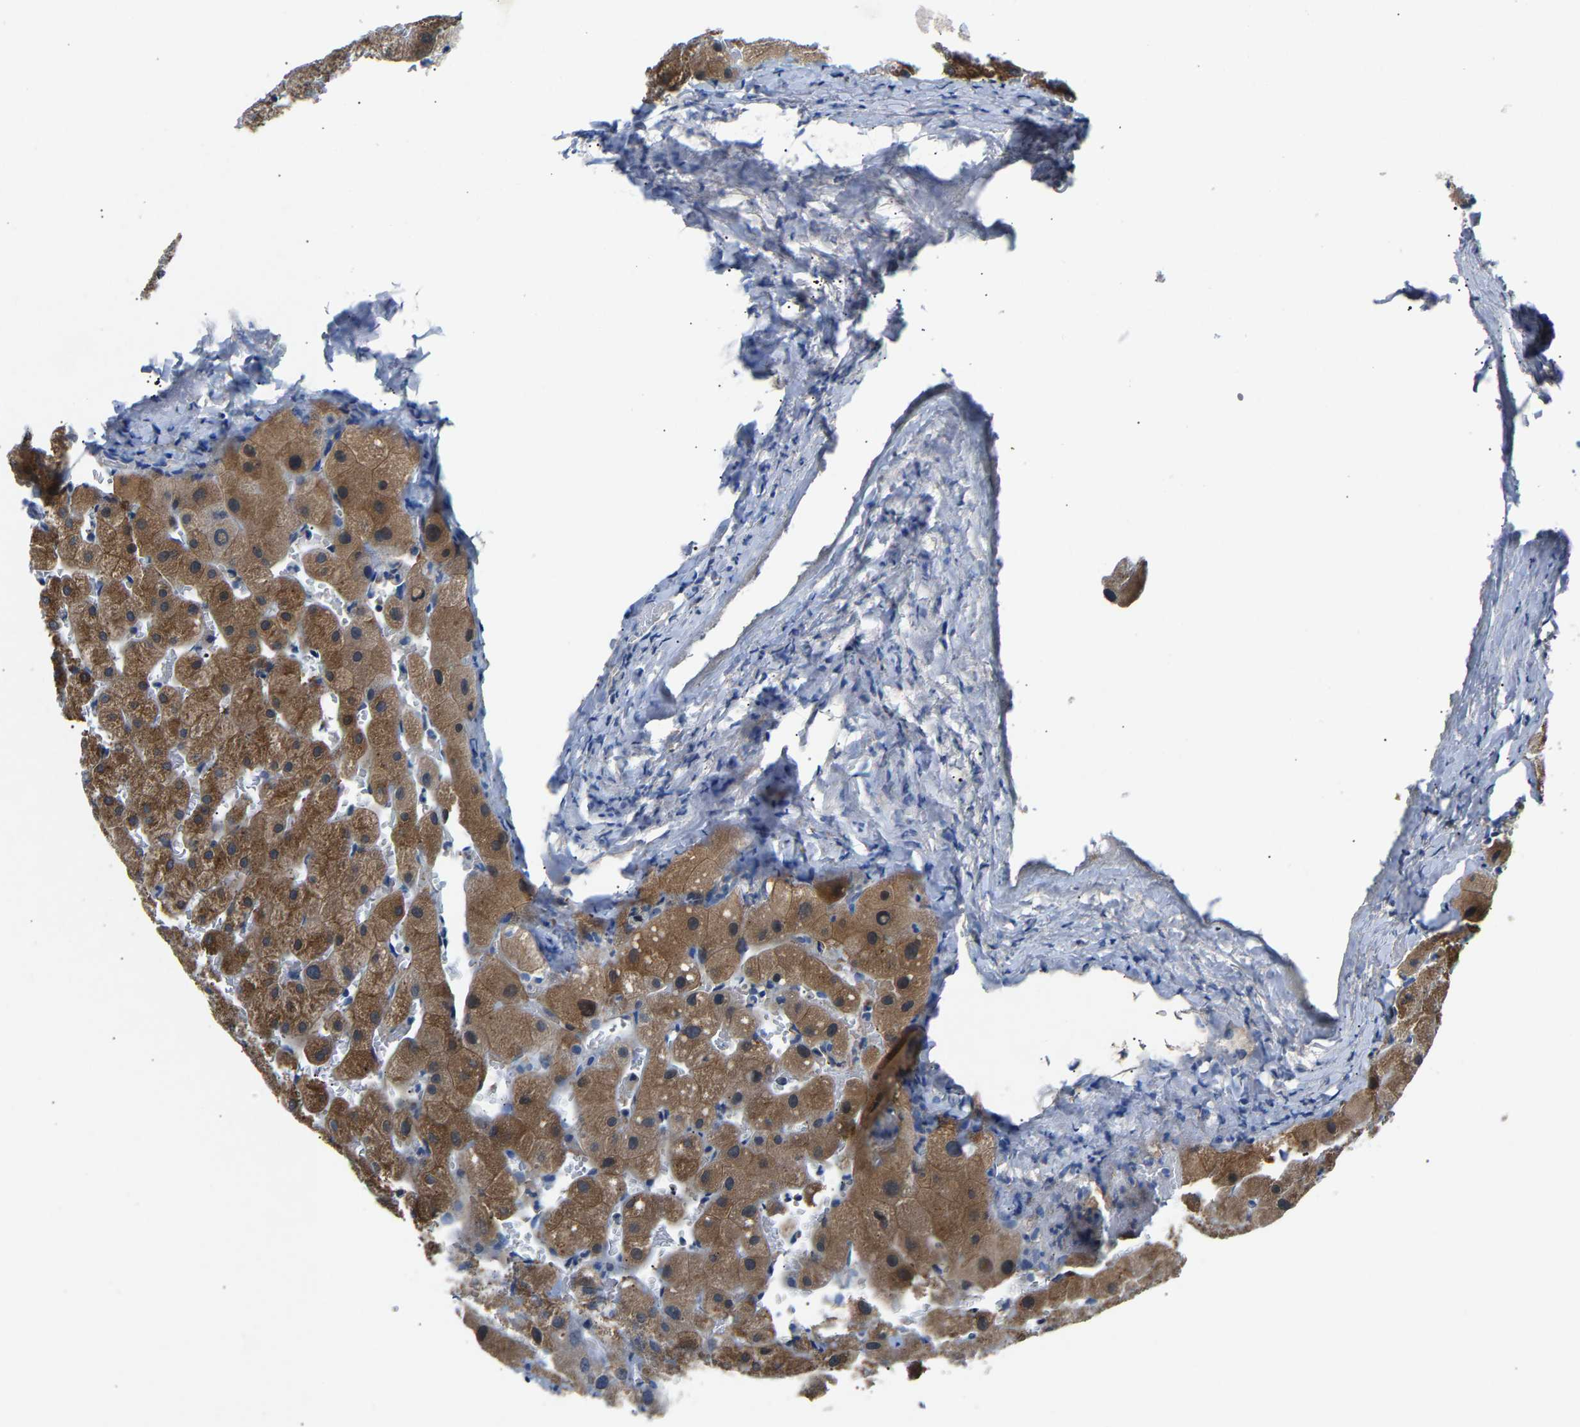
{"staining": {"intensity": "negative", "quantity": "none", "location": "none"}, "tissue": "liver", "cell_type": "Cholangiocytes", "image_type": "normal", "snomed": [{"axis": "morphology", "description": "Normal tissue, NOS"}, {"axis": "topography", "description": "Liver"}], "caption": "Immunohistochemistry (IHC) histopathology image of benign liver: human liver stained with DAB (3,3'-diaminobenzidine) shows no significant protein positivity in cholangiocytes.", "gene": "DNAAF5", "patient": {"sex": "female", "age": 63}}